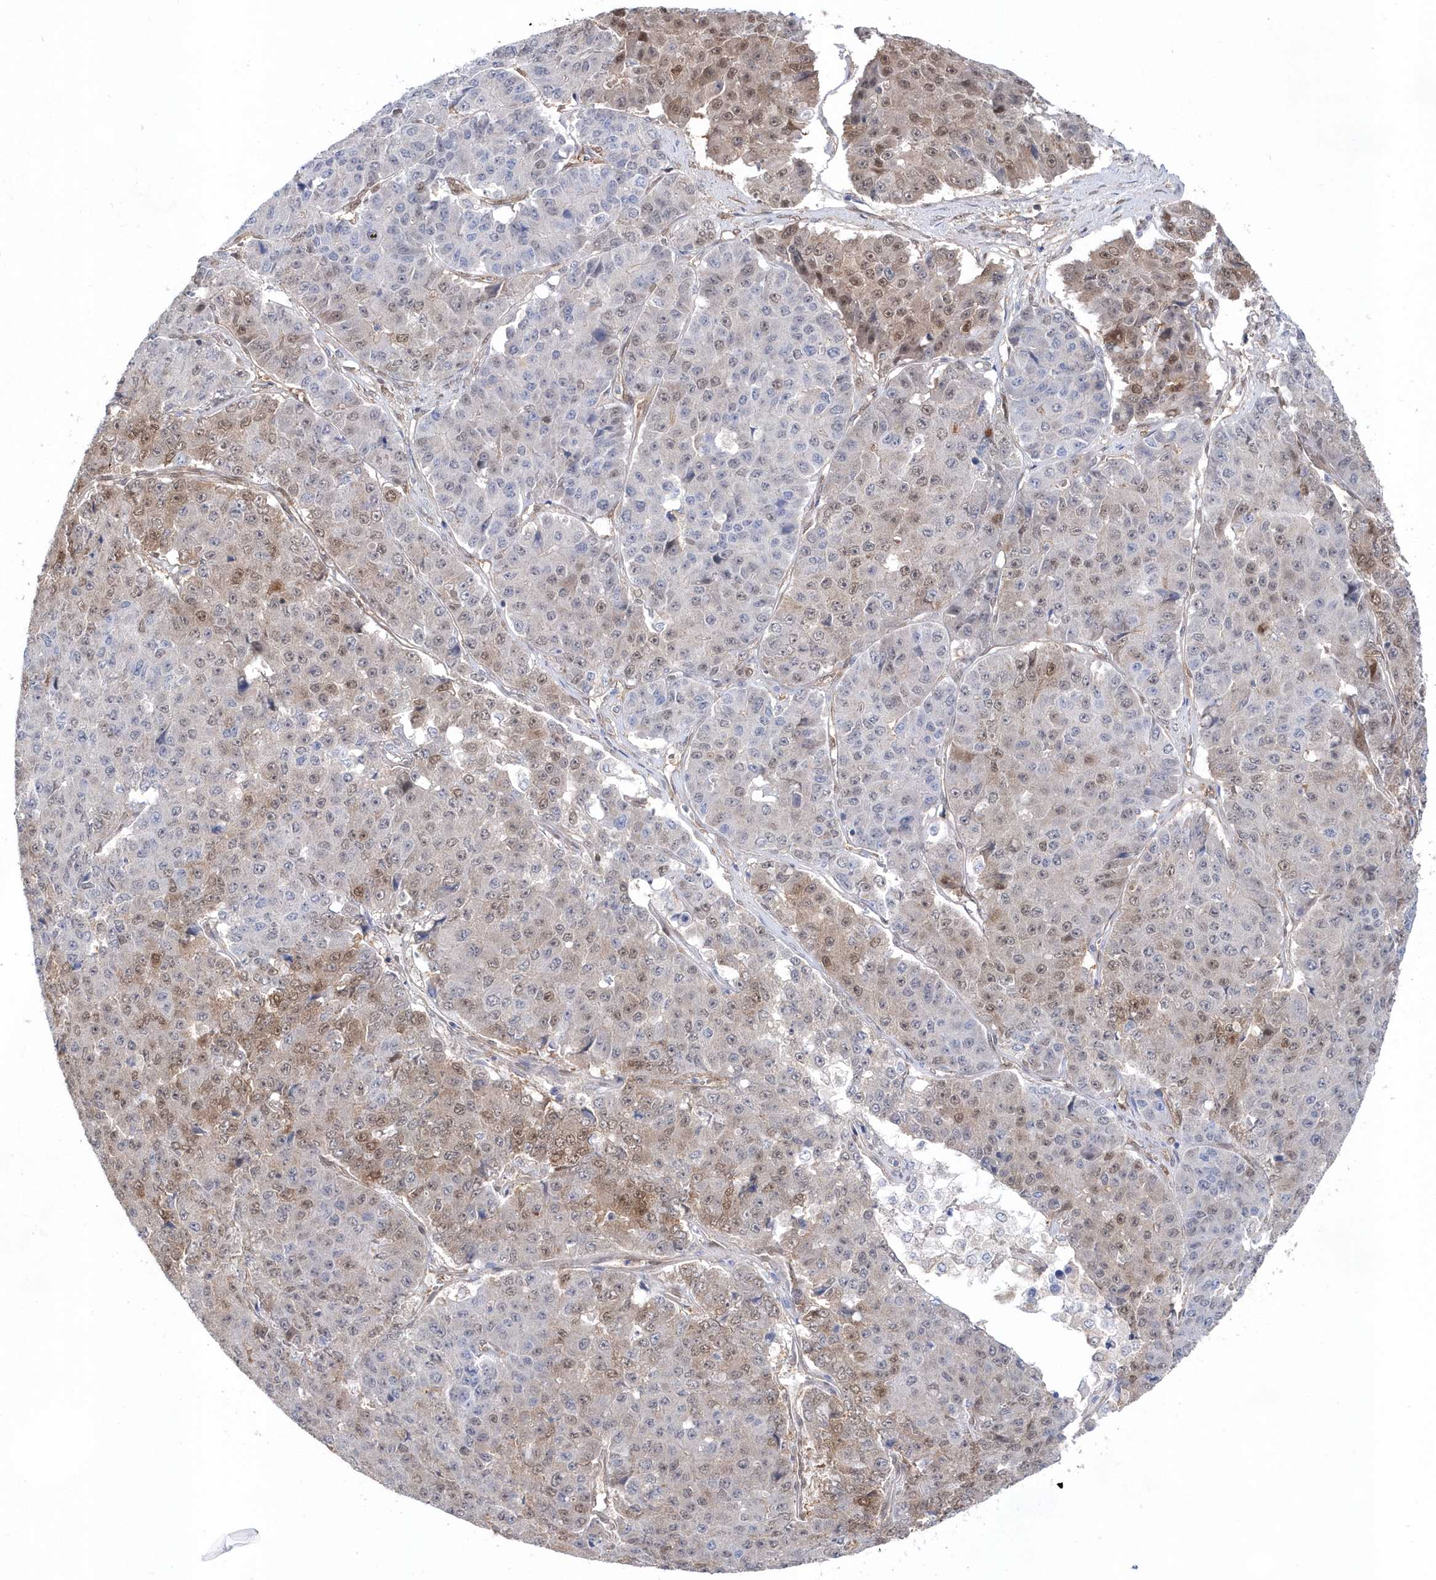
{"staining": {"intensity": "moderate", "quantity": "<25%", "location": "cytoplasmic/membranous,nuclear"}, "tissue": "pancreatic cancer", "cell_type": "Tumor cells", "image_type": "cancer", "snomed": [{"axis": "morphology", "description": "Adenocarcinoma, NOS"}, {"axis": "topography", "description": "Pancreas"}], "caption": "Immunohistochemistry (IHC) (DAB (3,3'-diaminobenzidine)) staining of adenocarcinoma (pancreatic) exhibits moderate cytoplasmic/membranous and nuclear protein positivity in about <25% of tumor cells. The protein is stained brown, and the nuclei are stained in blue (DAB IHC with brightfield microscopy, high magnification).", "gene": "BDH2", "patient": {"sex": "male", "age": 50}}